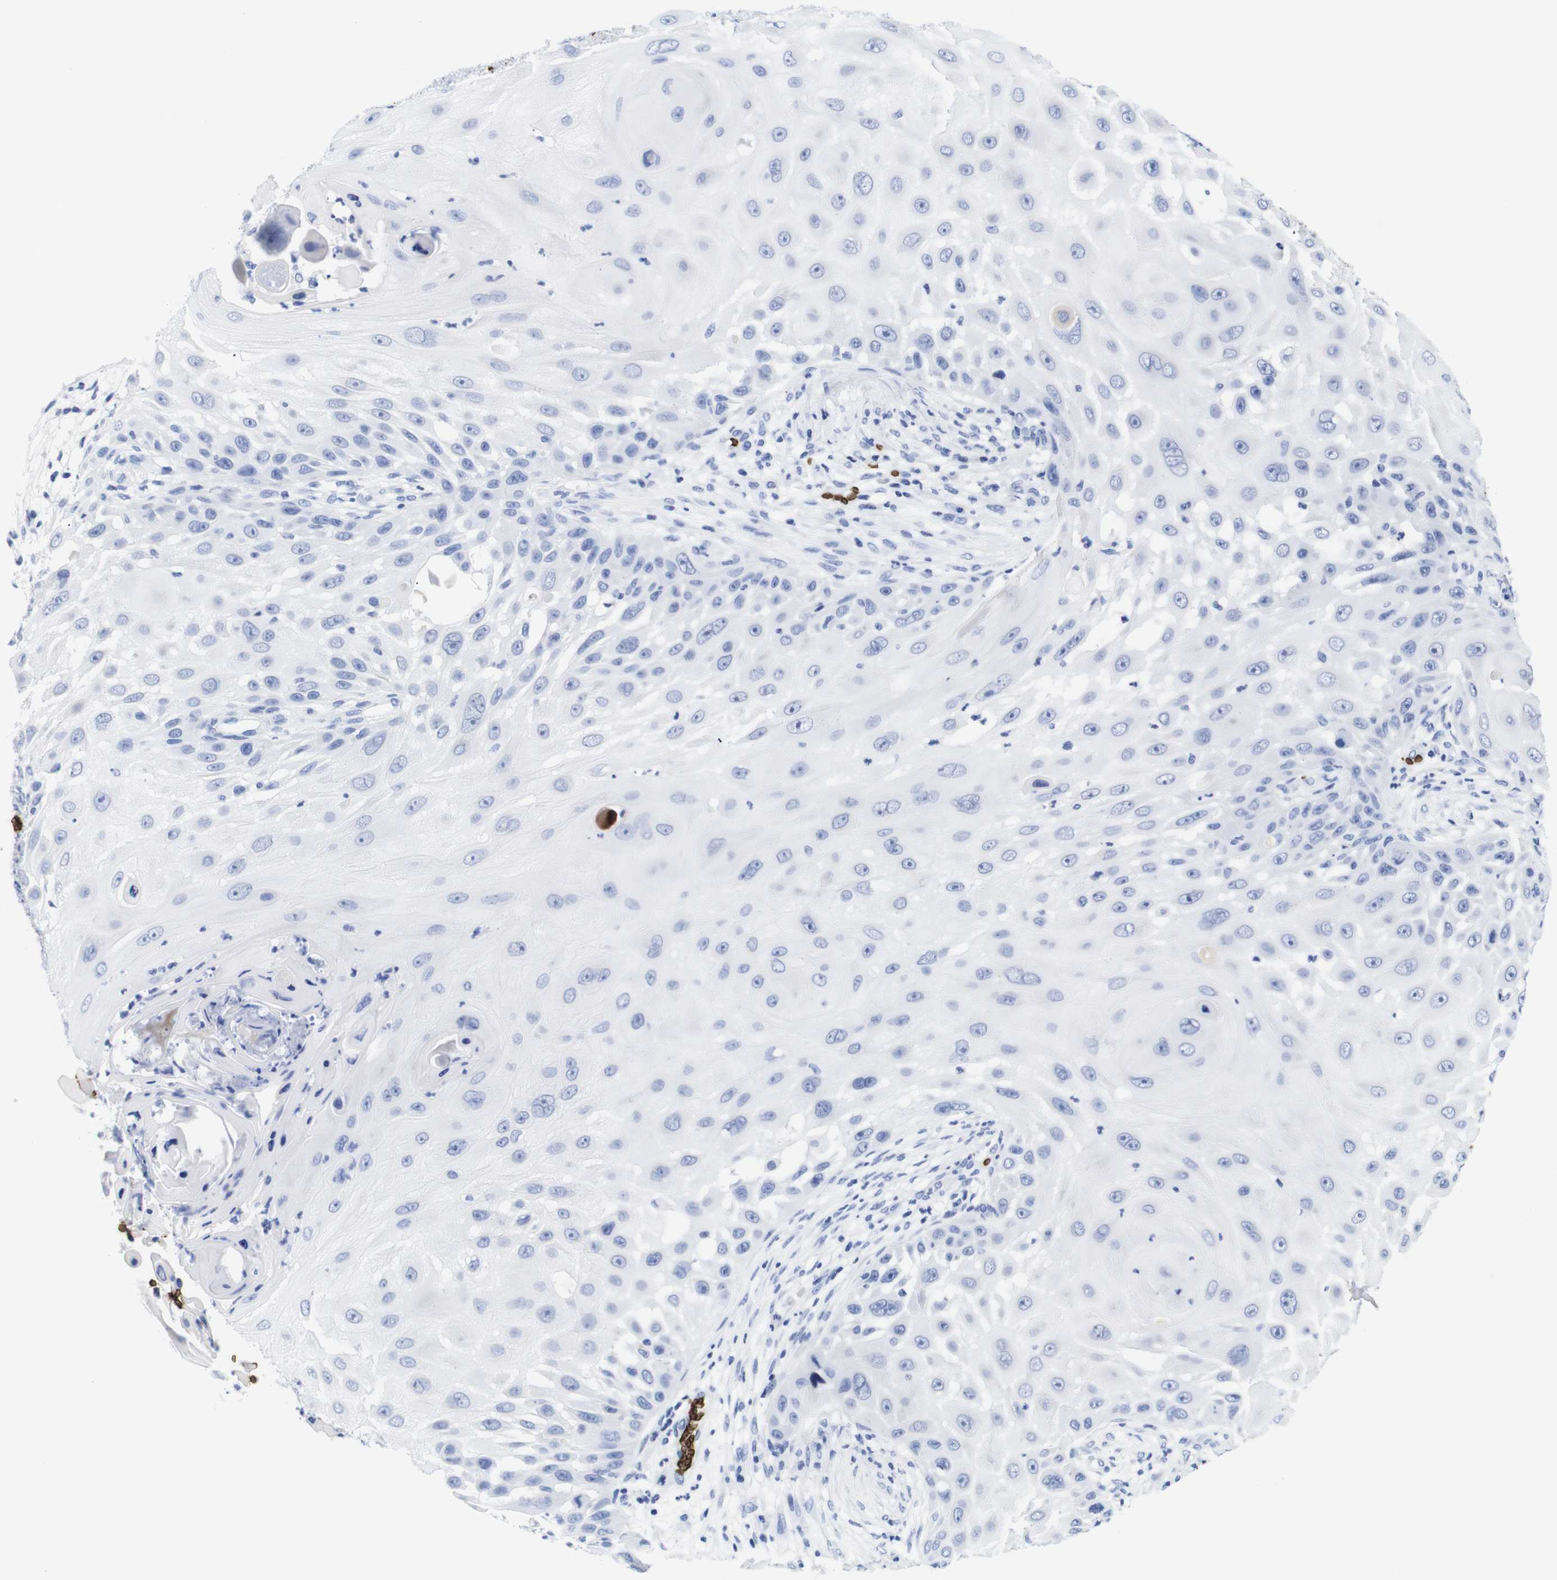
{"staining": {"intensity": "negative", "quantity": "none", "location": "none"}, "tissue": "skin cancer", "cell_type": "Tumor cells", "image_type": "cancer", "snomed": [{"axis": "morphology", "description": "Squamous cell carcinoma, NOS"}, {"axis": "topography", "description": "Skin"}], "caption": "An immunohistochemistry image of squamous cell carcinoma (skin) is shown. There is no staining in tumor cells of squamous cell carcinoma (skin). (DAB (3,3'-diaminobenzidine) immunohistochemistry (IHC) visualized using brightfield microscopy, high magnification).", "gene": "S1PR2", "patient": {"sex": "female", "age": 44}}